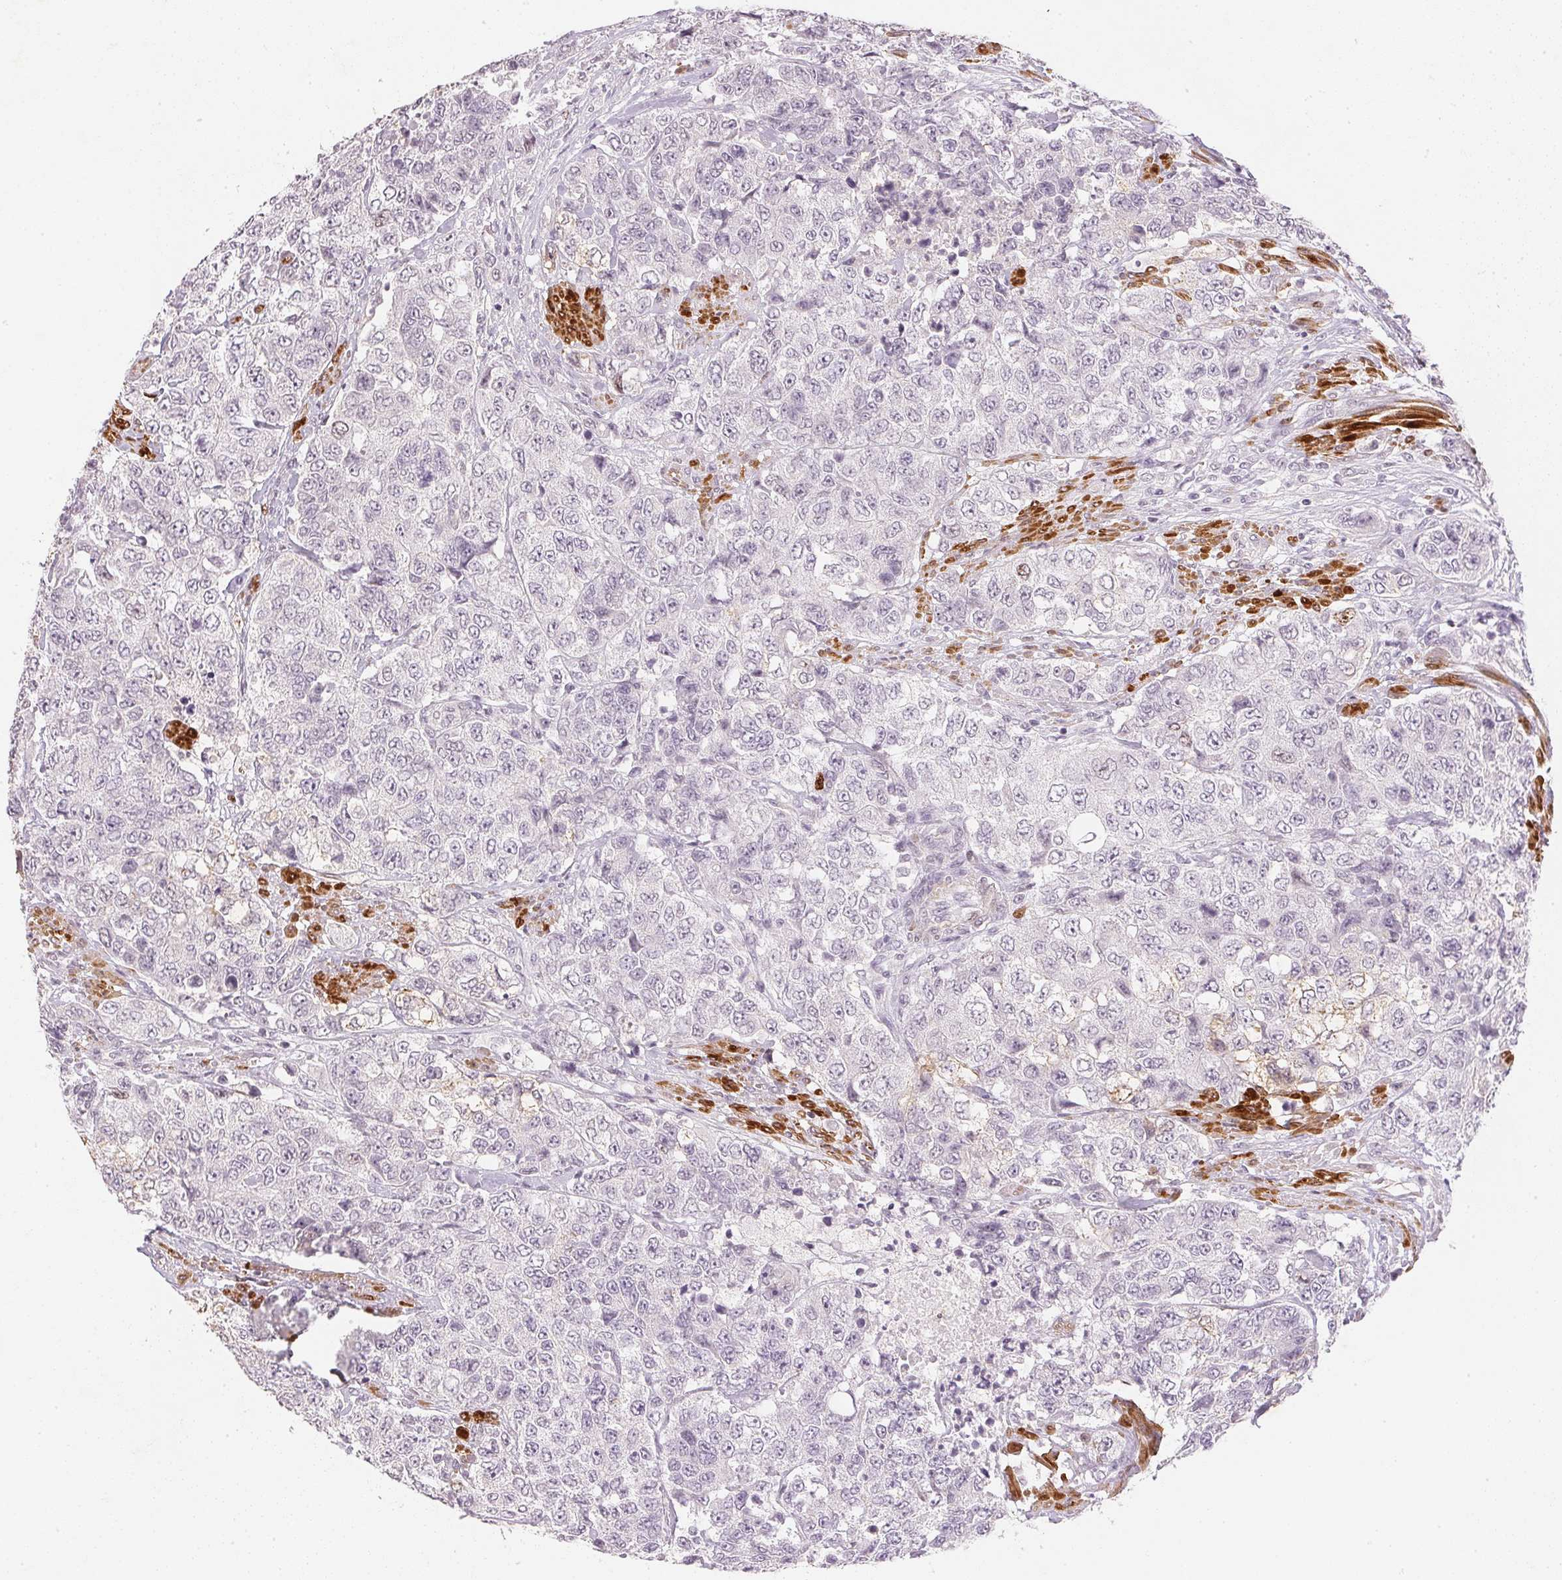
{"staining": {"intensity": "negative", "quantity": "none", "location": "none"}, "tissue": "urothelial cancer", "cell_type": "Tumor cells", "image_type": "cancer", "snomed": [{"axis": "morphology", "description": "Urothelial carcinoma, High grade"}, {"axis": "topography", "description": "Urinary bladder"}], "caption": "DAB (3,3'-diaminobenzidine) immunohistochemical staining of urothelial cancer reveals no significant positivity in tumor cells.", "gene": "SMTN", "patient": {"sex": "female", "age": 78}}